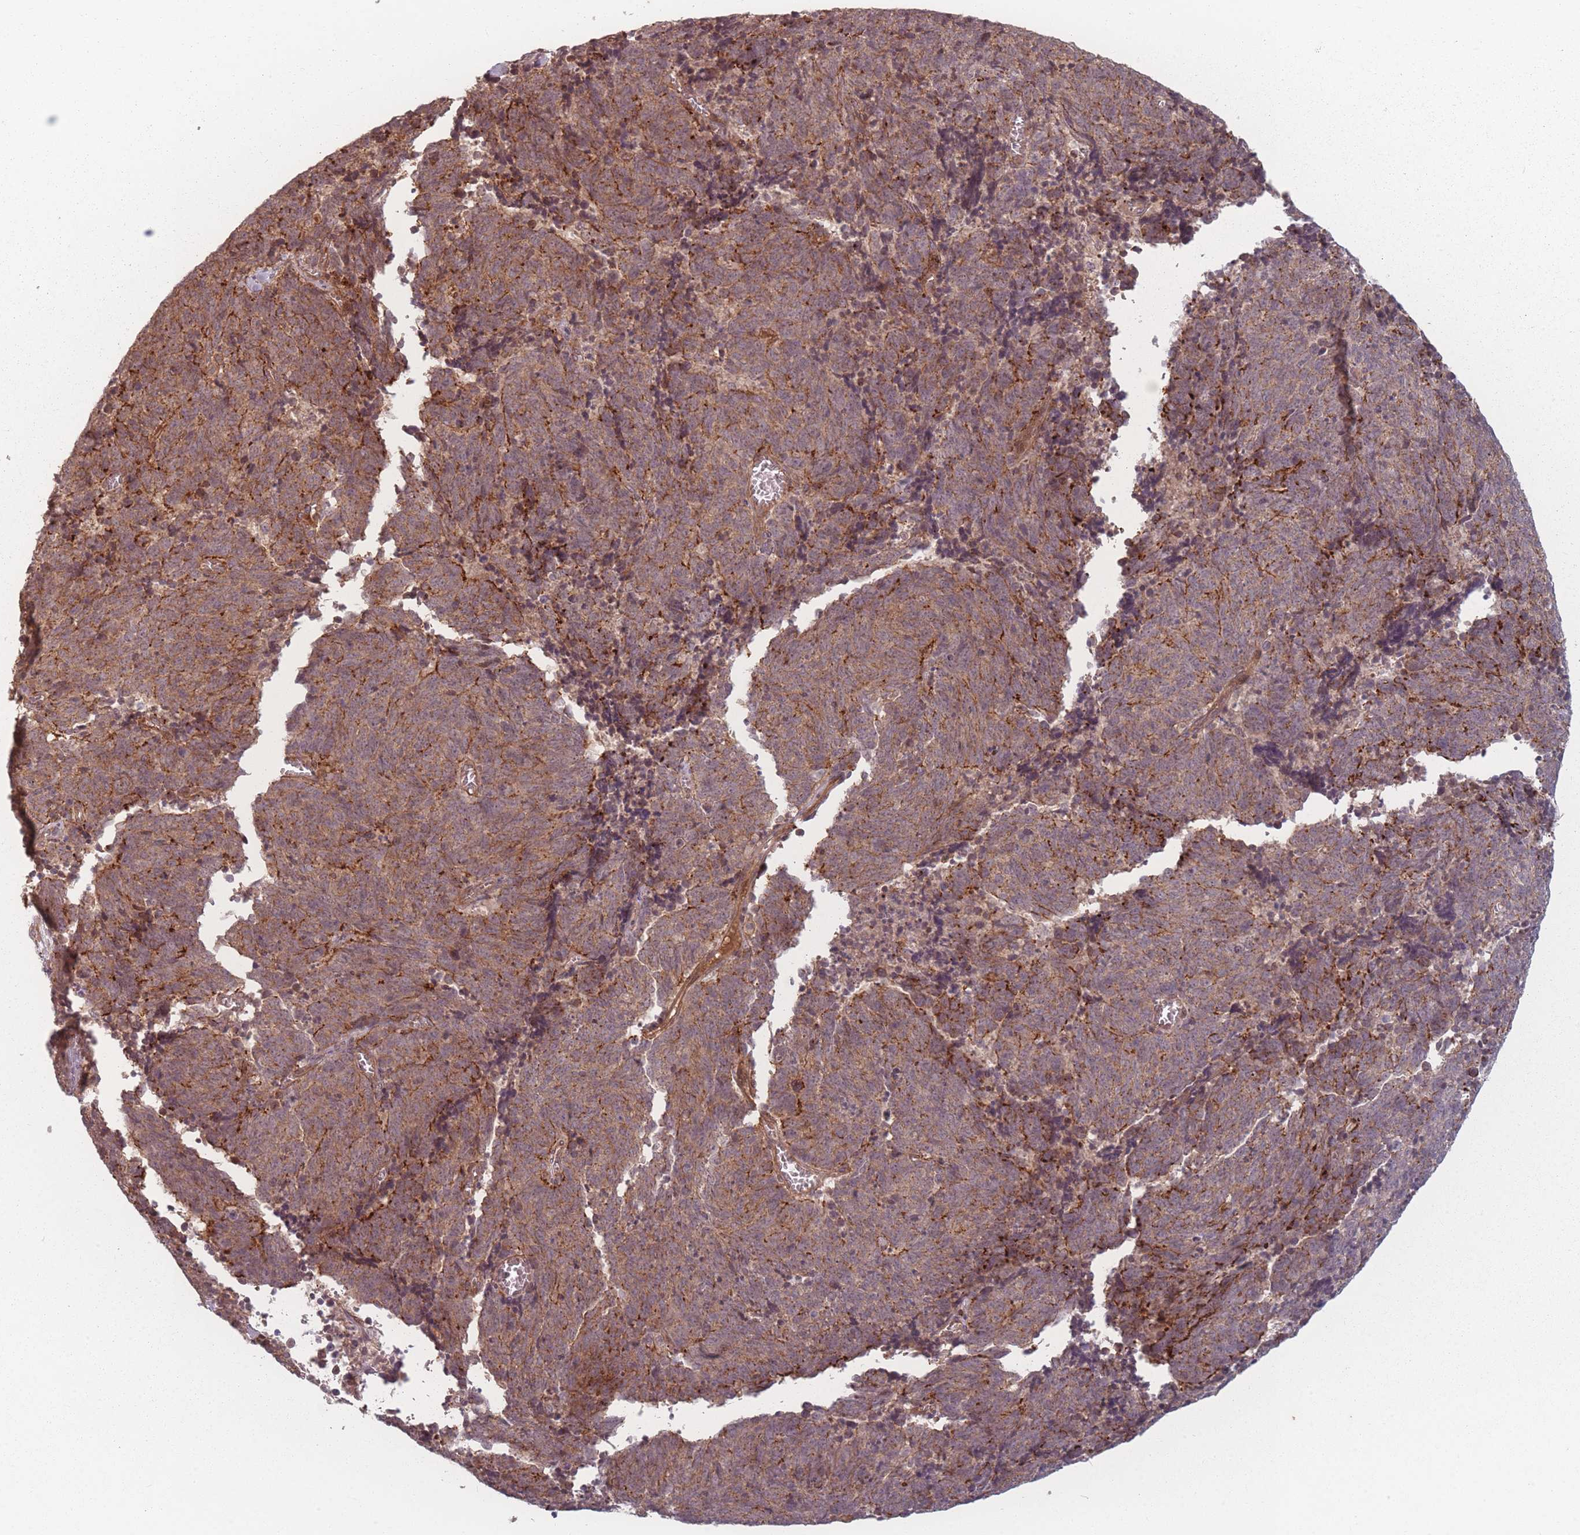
{"staining": {"intensity": "moderate", "quantity": ">75%", "location": "cytoplasmic/membranous"}, "tissue": "cervical cancer", "cell_type": "Tumor cells", "image_type": "cancer", "snomed": [{"axis": "morphology", "description": "Squamous cell carcinoma, NOS"}, {"axis": "topography", "description": "Cervix"}], "caption": "DAB (3,3'-diaminobenzidine) immunohistochemical staining of cervical cancer shows moderate cytoplasmic/membranous protein expression in approximately >75% of tumor cells.", "gene": "HAGH", "patient": {"sex": "female", "age": 29}}